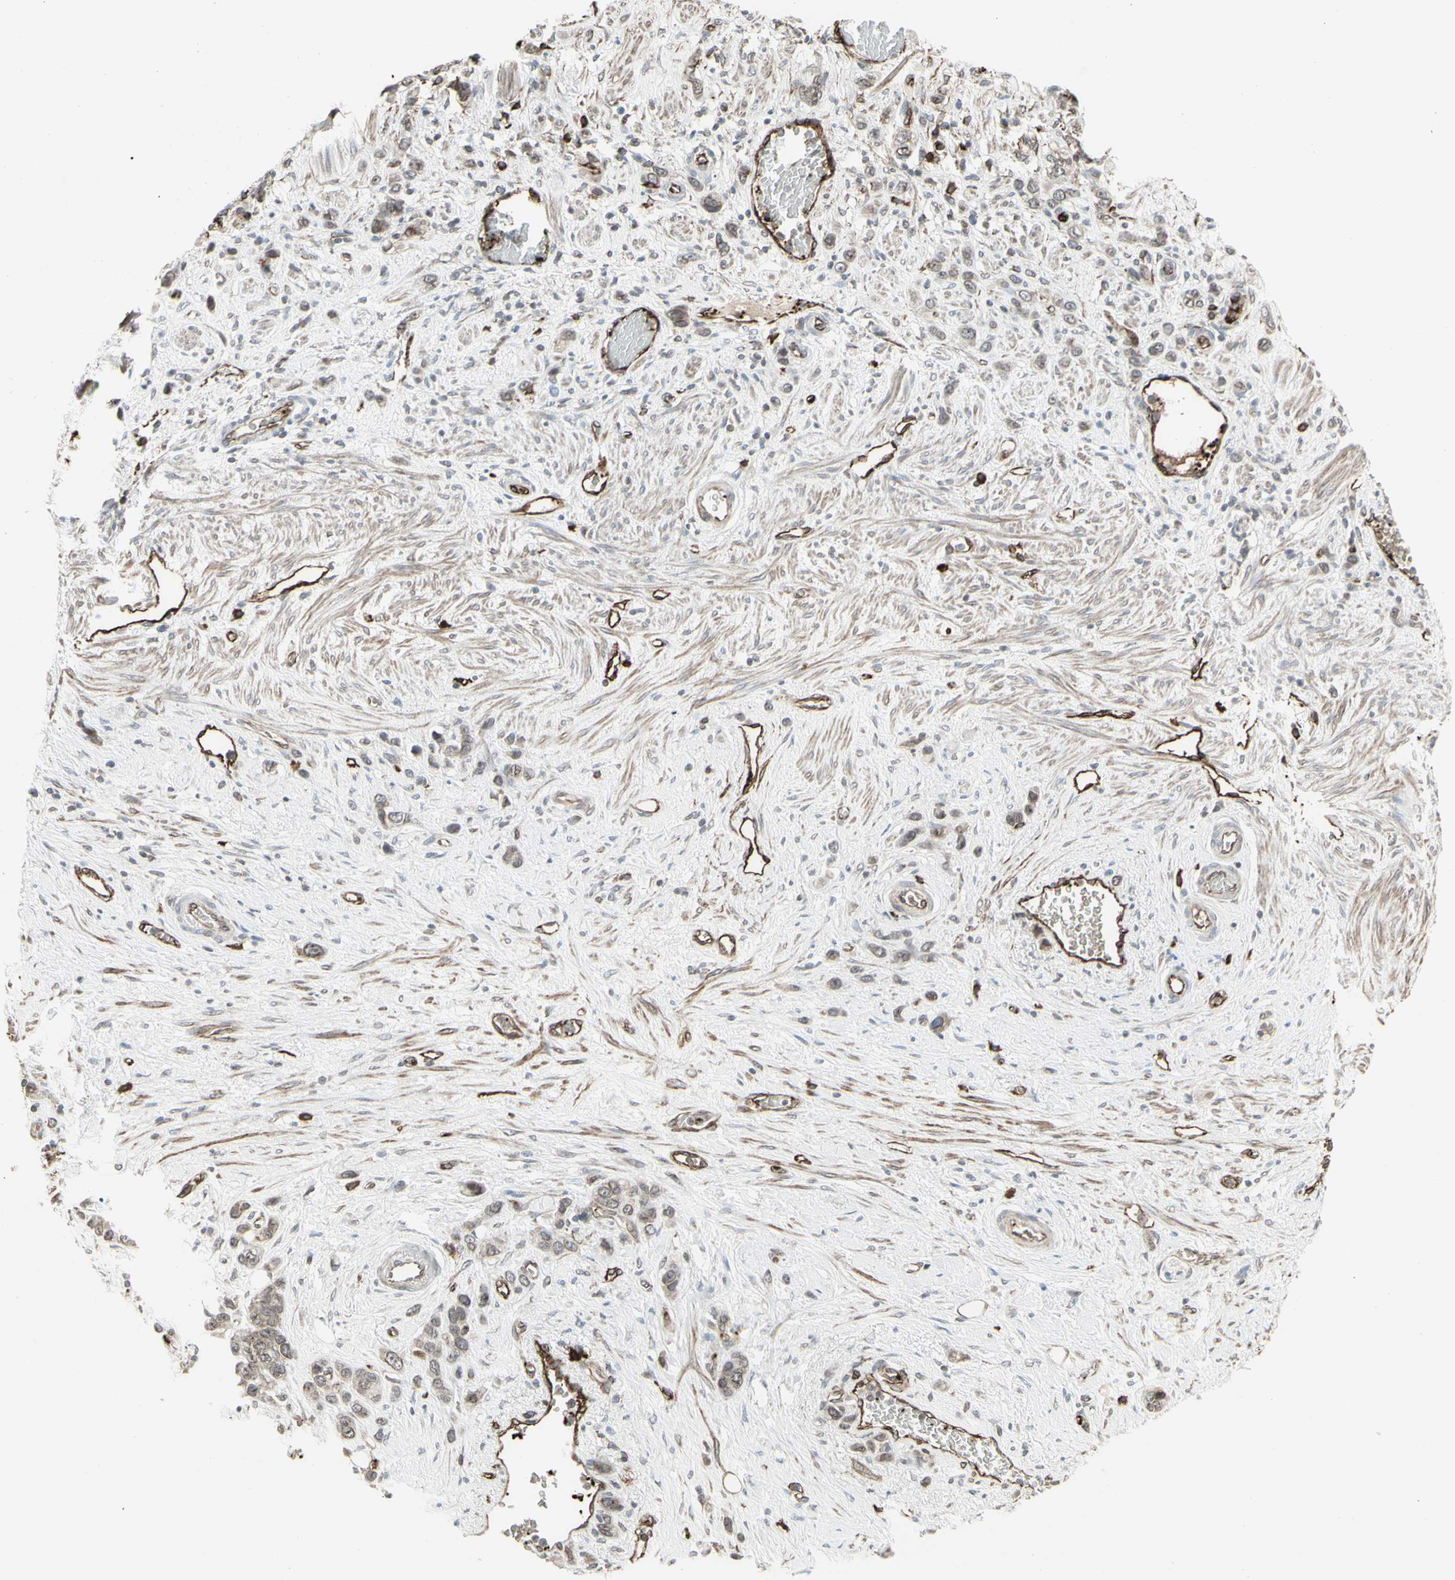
{"staining": {"intensity": "weak", "quantity": ">75%", "location": "cytoplasmic/membranous,nuclear"}, "tissue": "stomach cancer", "cell_type": "Tumor cells", "image_type": "cancer", "snomed": [{"axis": "morphology", "description": "Adenocarcinoma, NOS"}, {"axis": "morphology", "description": "Adenocarcinoma, High grade"}, {"axis": "topography", "description": "Stomach, upper"}, {"axis": "topography", "description": "Stomach, lower"}], "caption": "Stomach cancer (high-grade adenocarcinoma) stained with a protein marker reveals weak staining in tumor cells.", "gene": "DTX3L", "patient": {"sex": "female", "age": 65}}